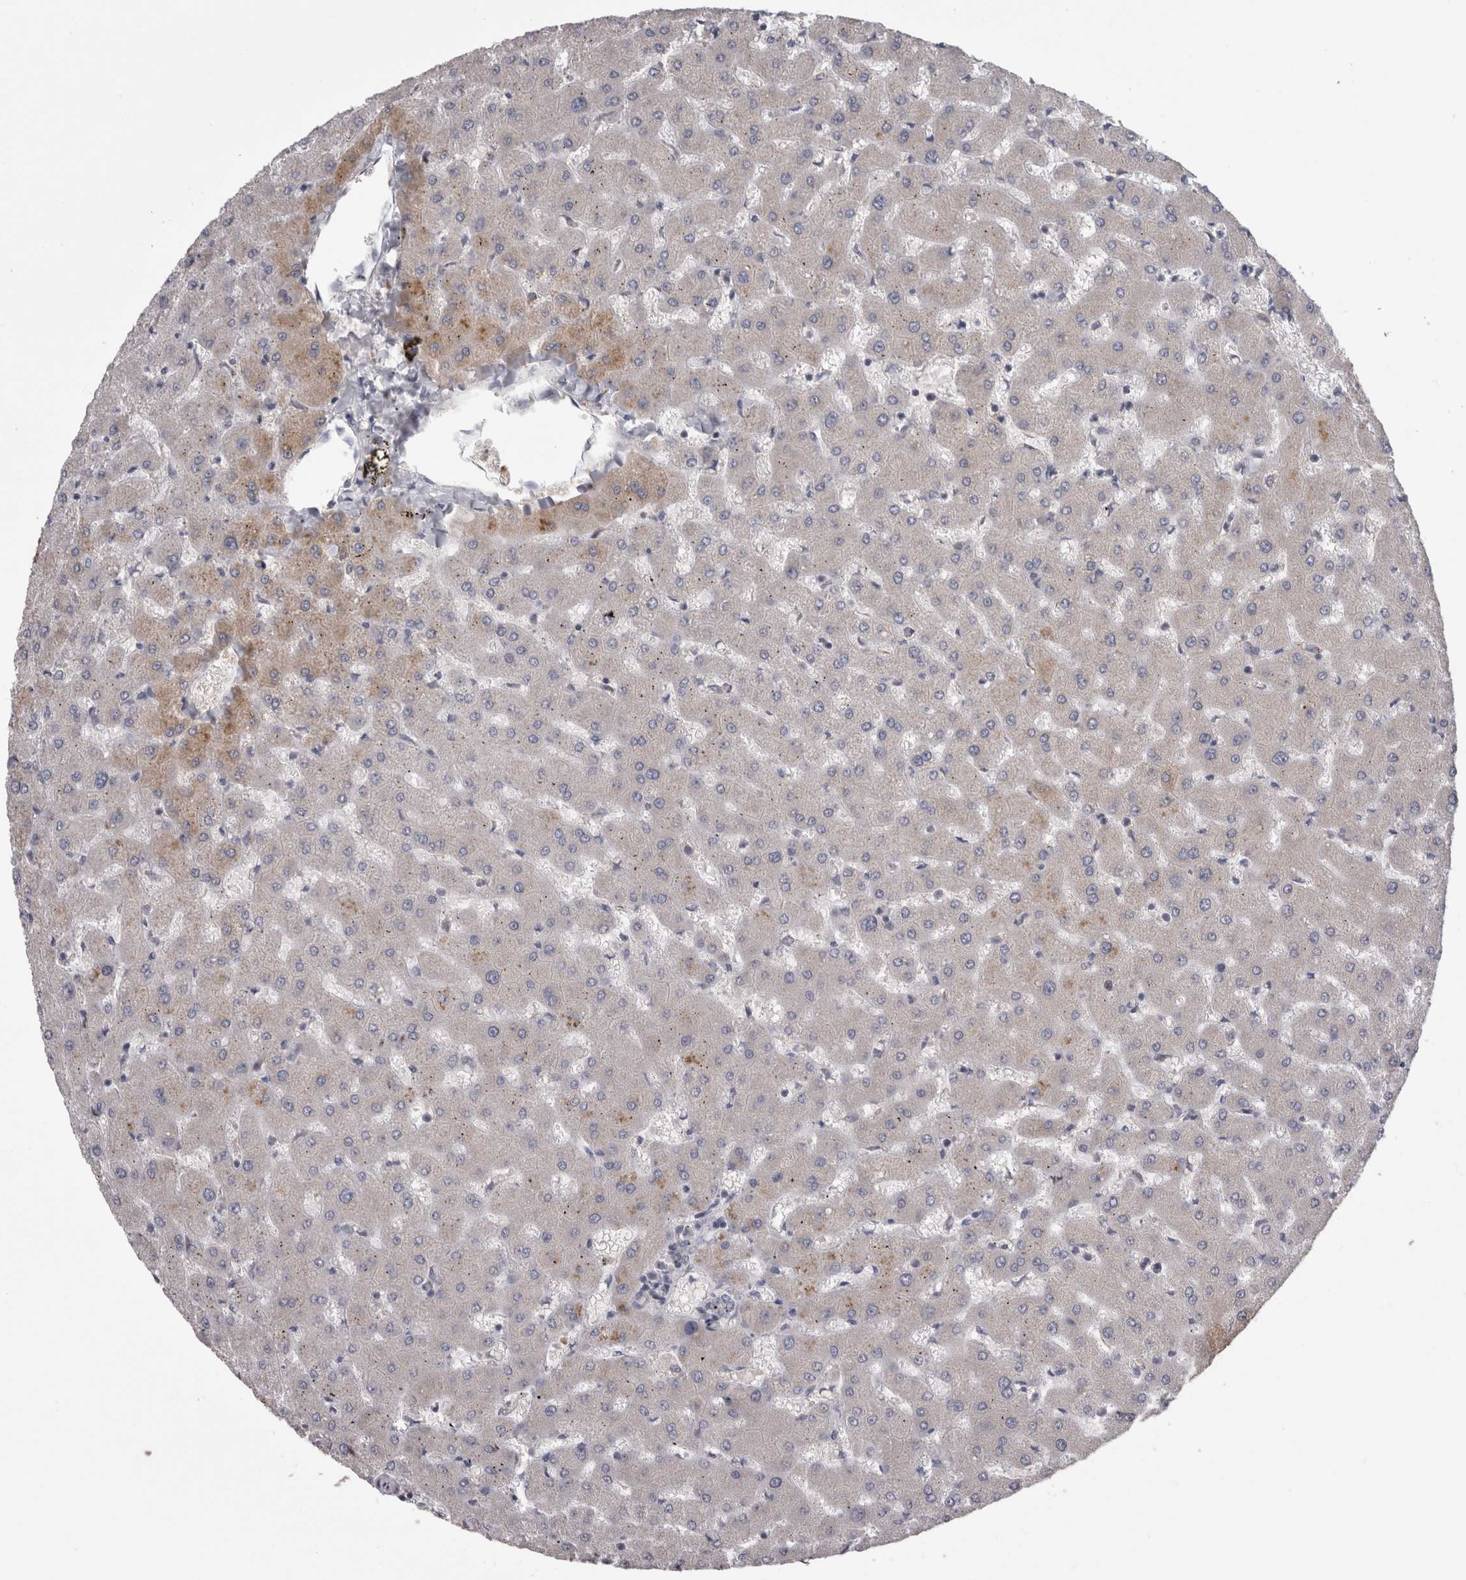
{"staining": {"intensity": "negative", "quantity": "none", "location": "none"}, "tissue": "liver", "cell_type": "Cholangiocytes", "image_type": "normal", "snomed": [{"axis": "morphology", "description": "Normal tissue, NOS"}, {"axis": "topography", "description": "Liver"}], "caption": "Micrograph shows no significant protein expression in cholangiocytes of normal liver. The staining is performed using DAB (3,3'-diaminobenzidine) brown chromogen with nuclei counter-stained in using hematoxylin.", "gene": "PCM1", "patient": {"sex": "female", "age": 63}}